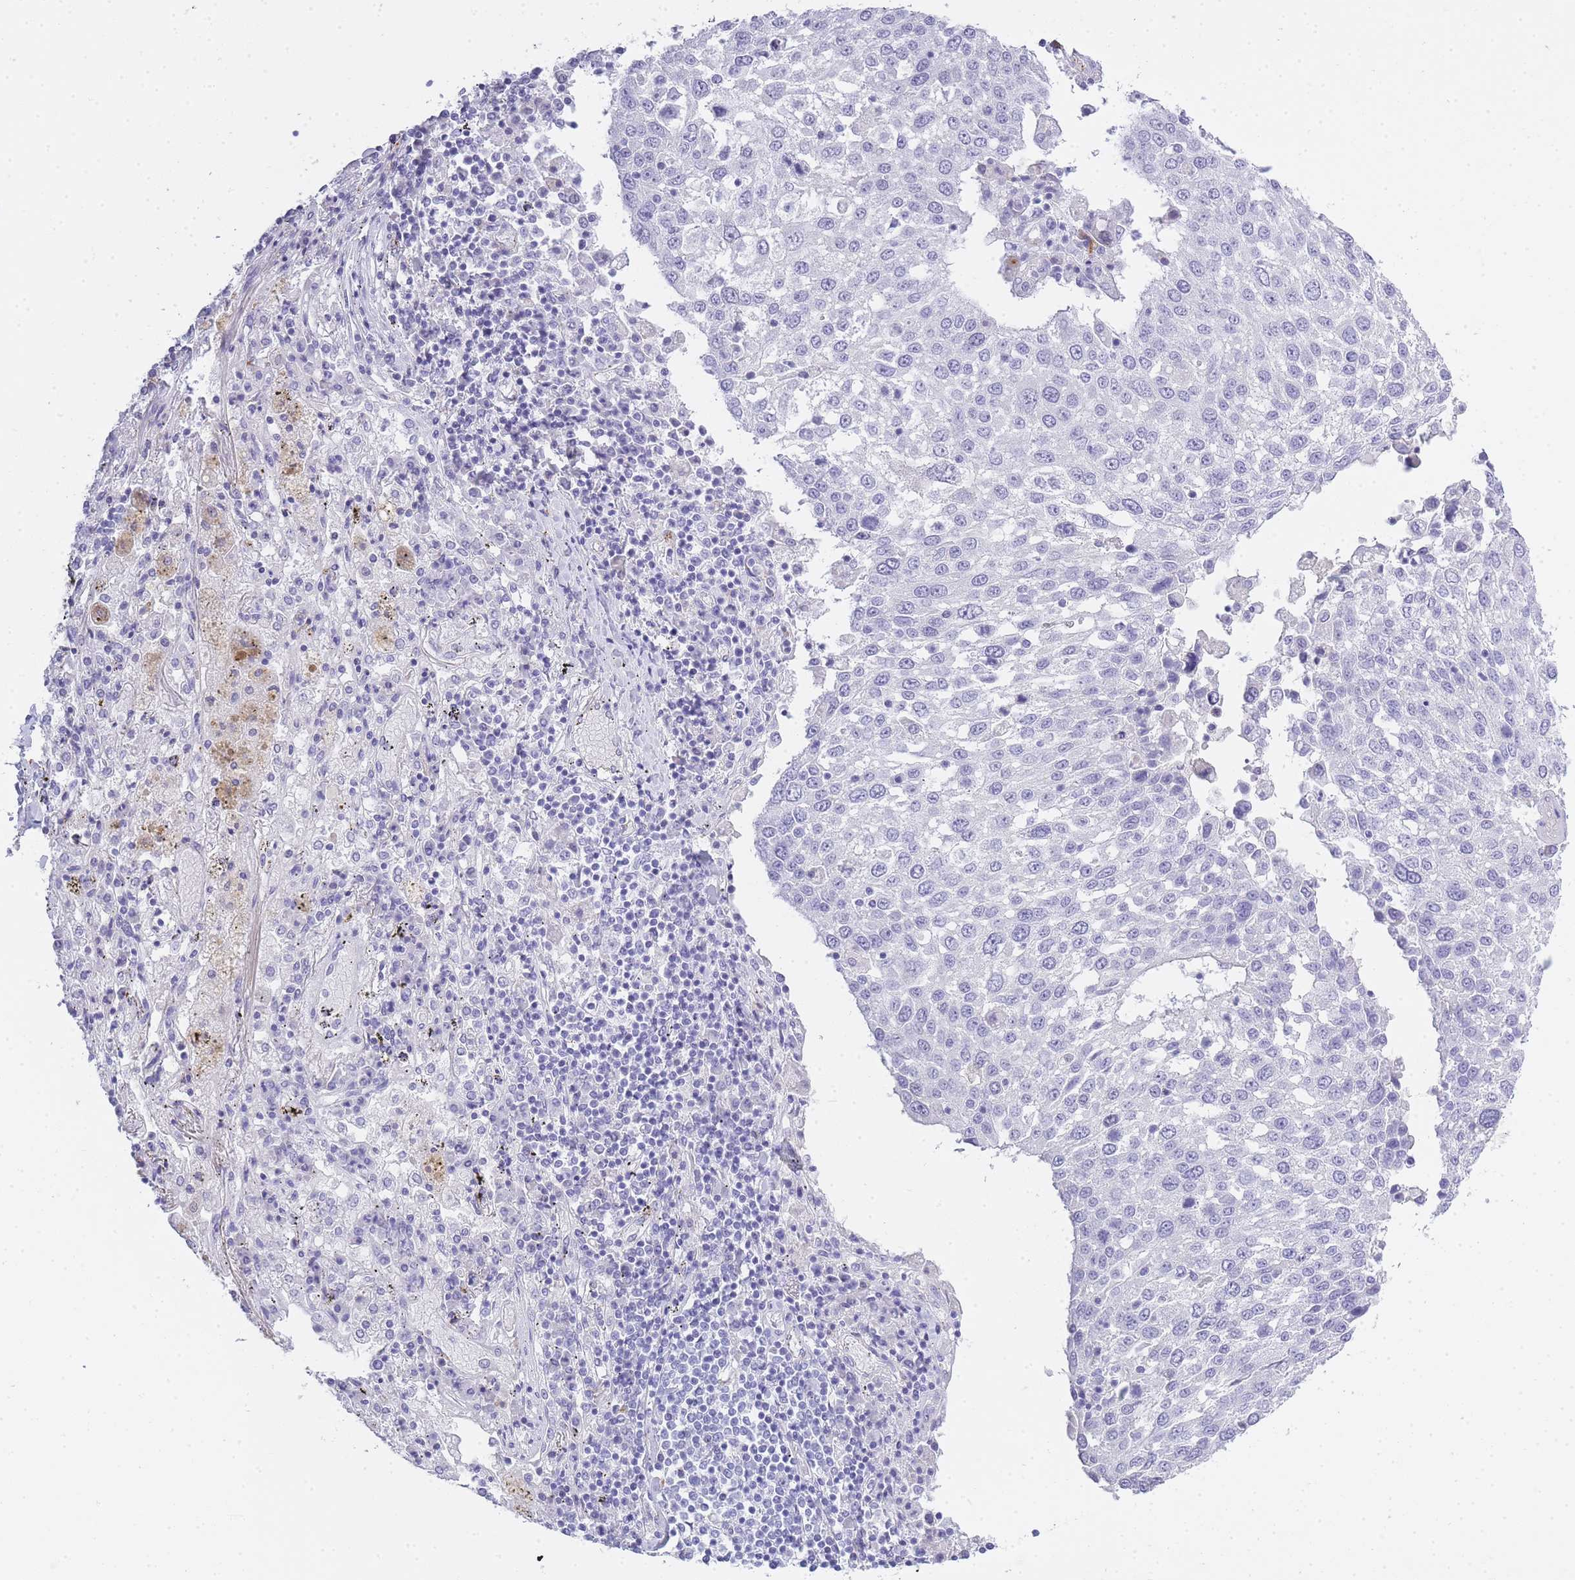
{"staining": {"intensity": "negative", "quantity": "none", "location": "none"}, "tissue": "lung cancer", "cell_type": "Tumor cells", "image_type": "cancer", "snomed": [{"axis": "morphology", "description": "Squamous cell carcinoma, NOS"}, {"axis": "topography", "description": "Lung"}], "caption": "An immunohistochemistry (IHC) photomicrograph of lung cancer (squamous cell carcinoma) is shown. There is no staining in tumor cells of lung cancer (squamous cell carcinoma). (DAB immunohistochemistry (IHC) with hematoxylin counter stain).", "gene": "RHO", "patient": {"sex": "male", "age": 65}}